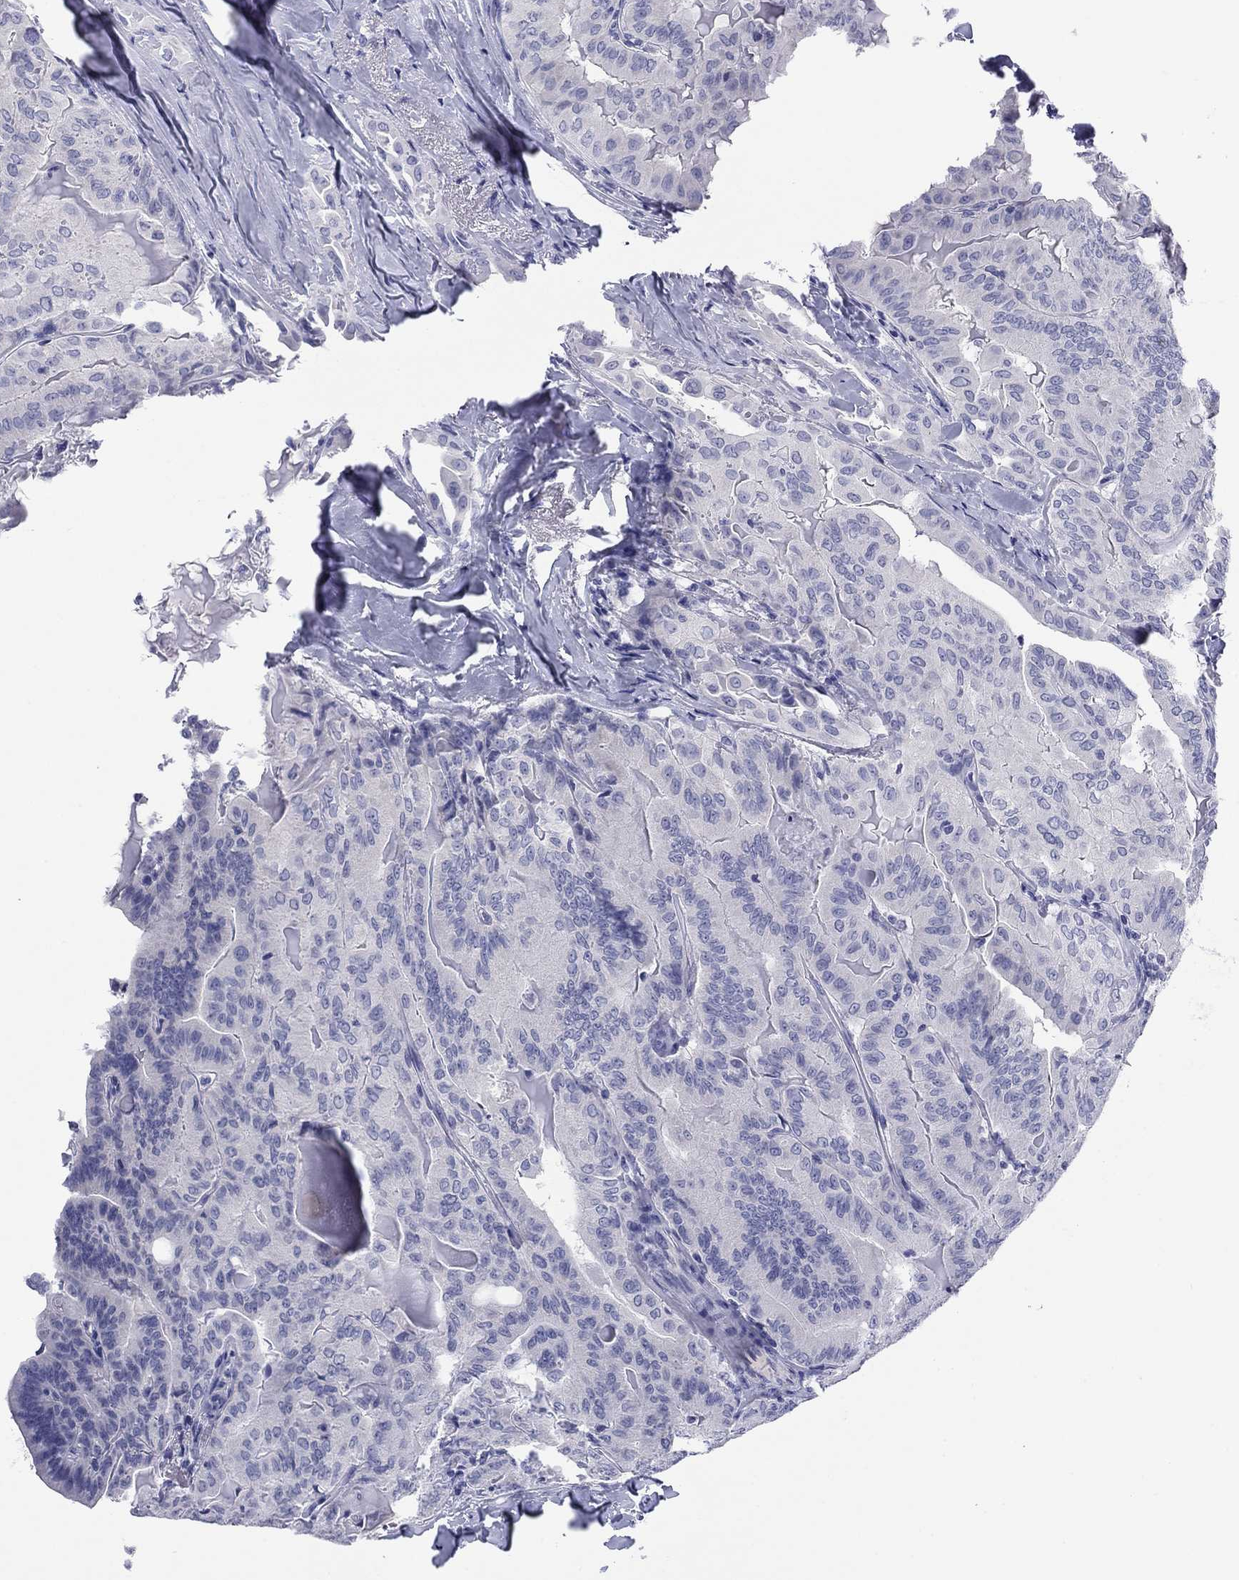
{"staining": {"intensity": "negative", "quantity": "none", "location": "none"}, "tissue": "thyroid cancer", "cell_type": "Tumor cells", "image_type": "cancer", "snomed": [{"axis": "morphology", "description": "Papillary adenocarcinoma, NOS"}, {"axis": "topography", "description": "Thyroid gland"}], "caption": "An immunohistochemistry histopathology image of thyroid cancer is shown. There is no staining in tumor cells of thyroid cancer. The staining is performed using DAB (3,3'-diaminobenzidine) brown chromogen with nuclei counter-stained in using hematoxylin.", "gene": "ABCC2", "patient": {"sex": "female", "age": 68}}